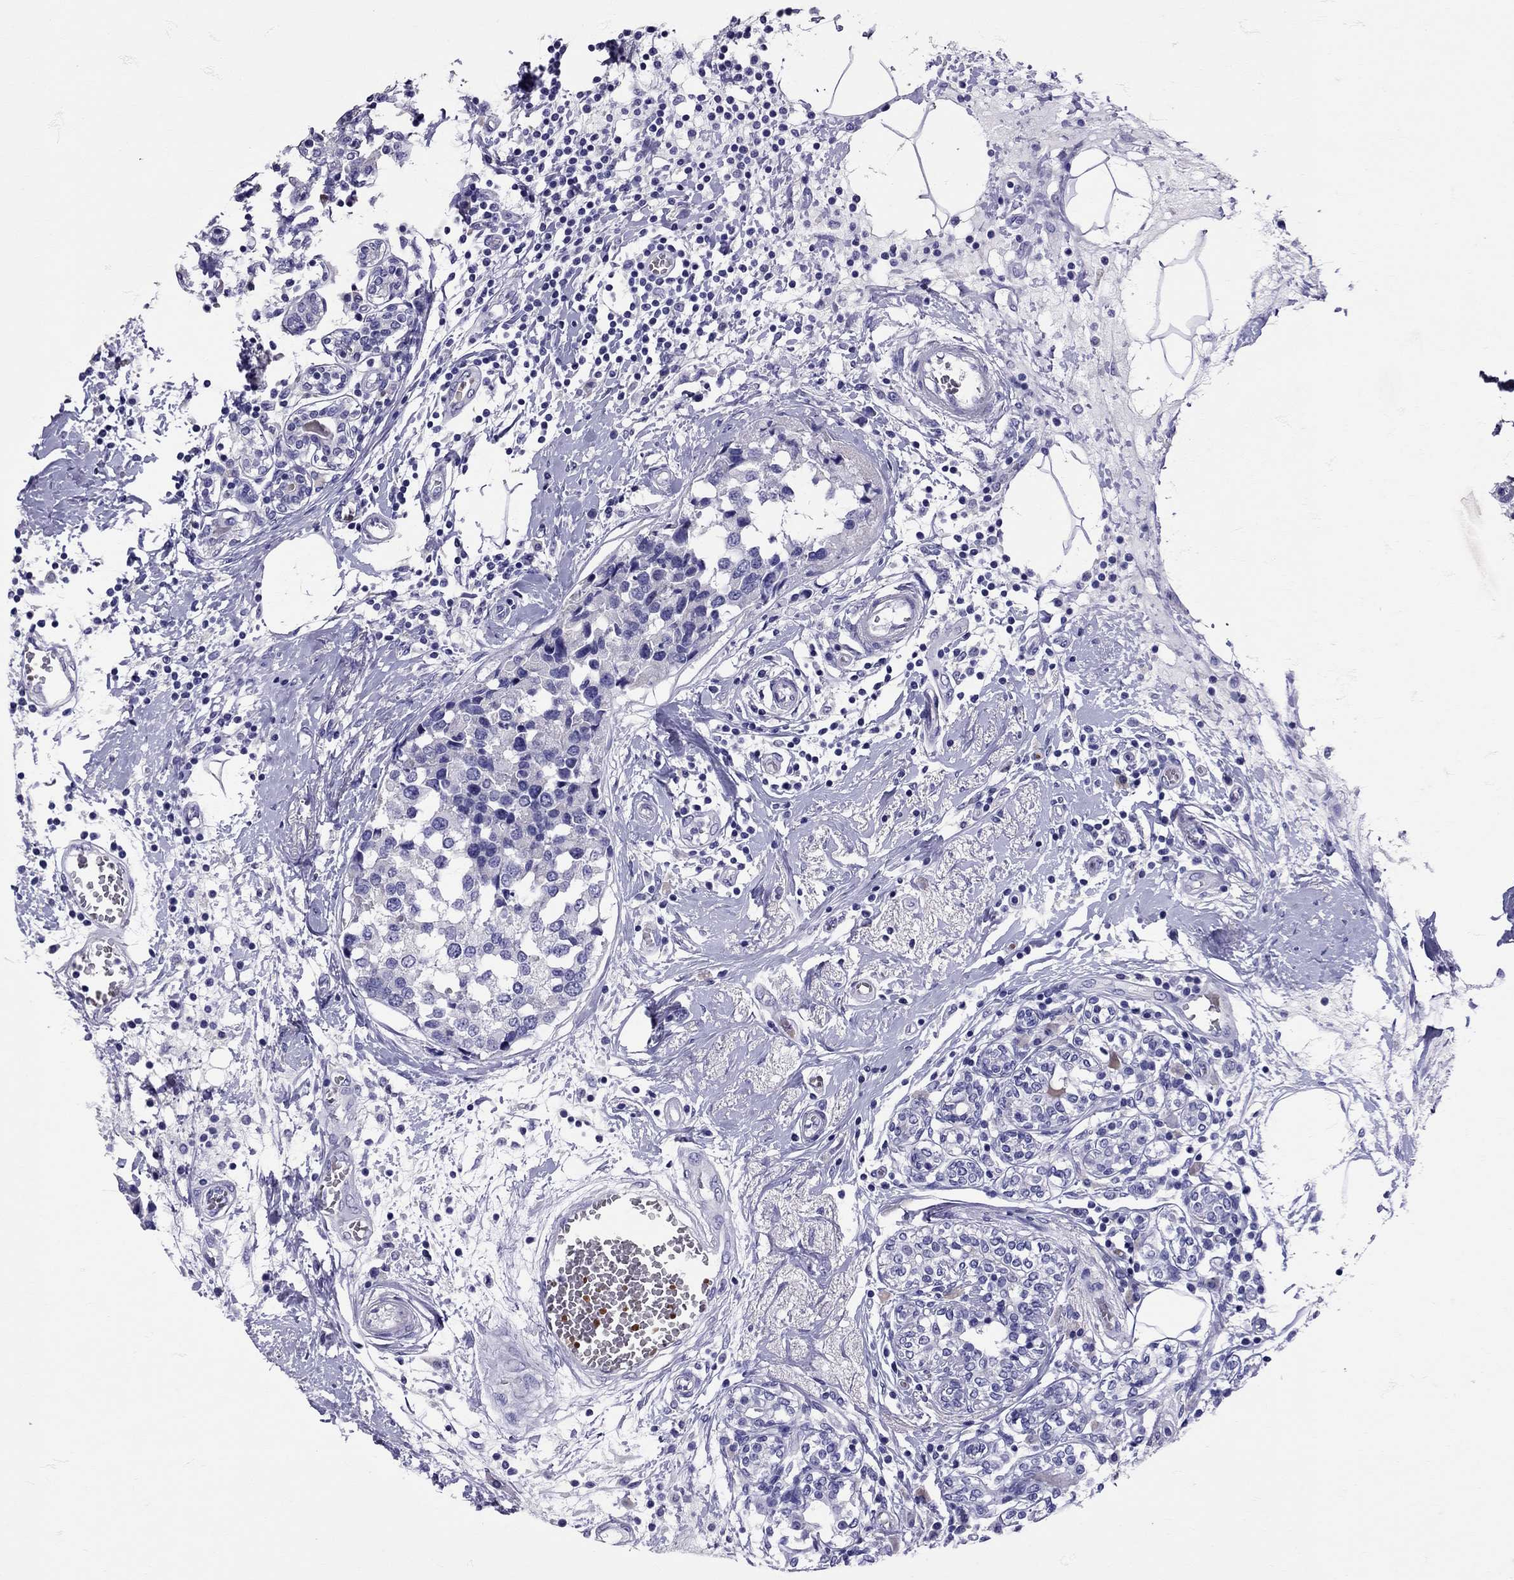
{"staining": {"intensity": "negative", "quantity": "none", "location": "none"}, "tissue": "breast cancer", "cell_type": "Tumor cells", "image_type": "cancer", "snomed": [{"axis": "morphology", "description": "Lobular carcinoma"}, {"axis": "topography", "description": "Breast"}], "caption": "Breast cancer was stained to show a protein in brown. There is no significant expression in tumor cells.", "gene": "TBR1", "patient": {"sex": "female", "age": 59}}